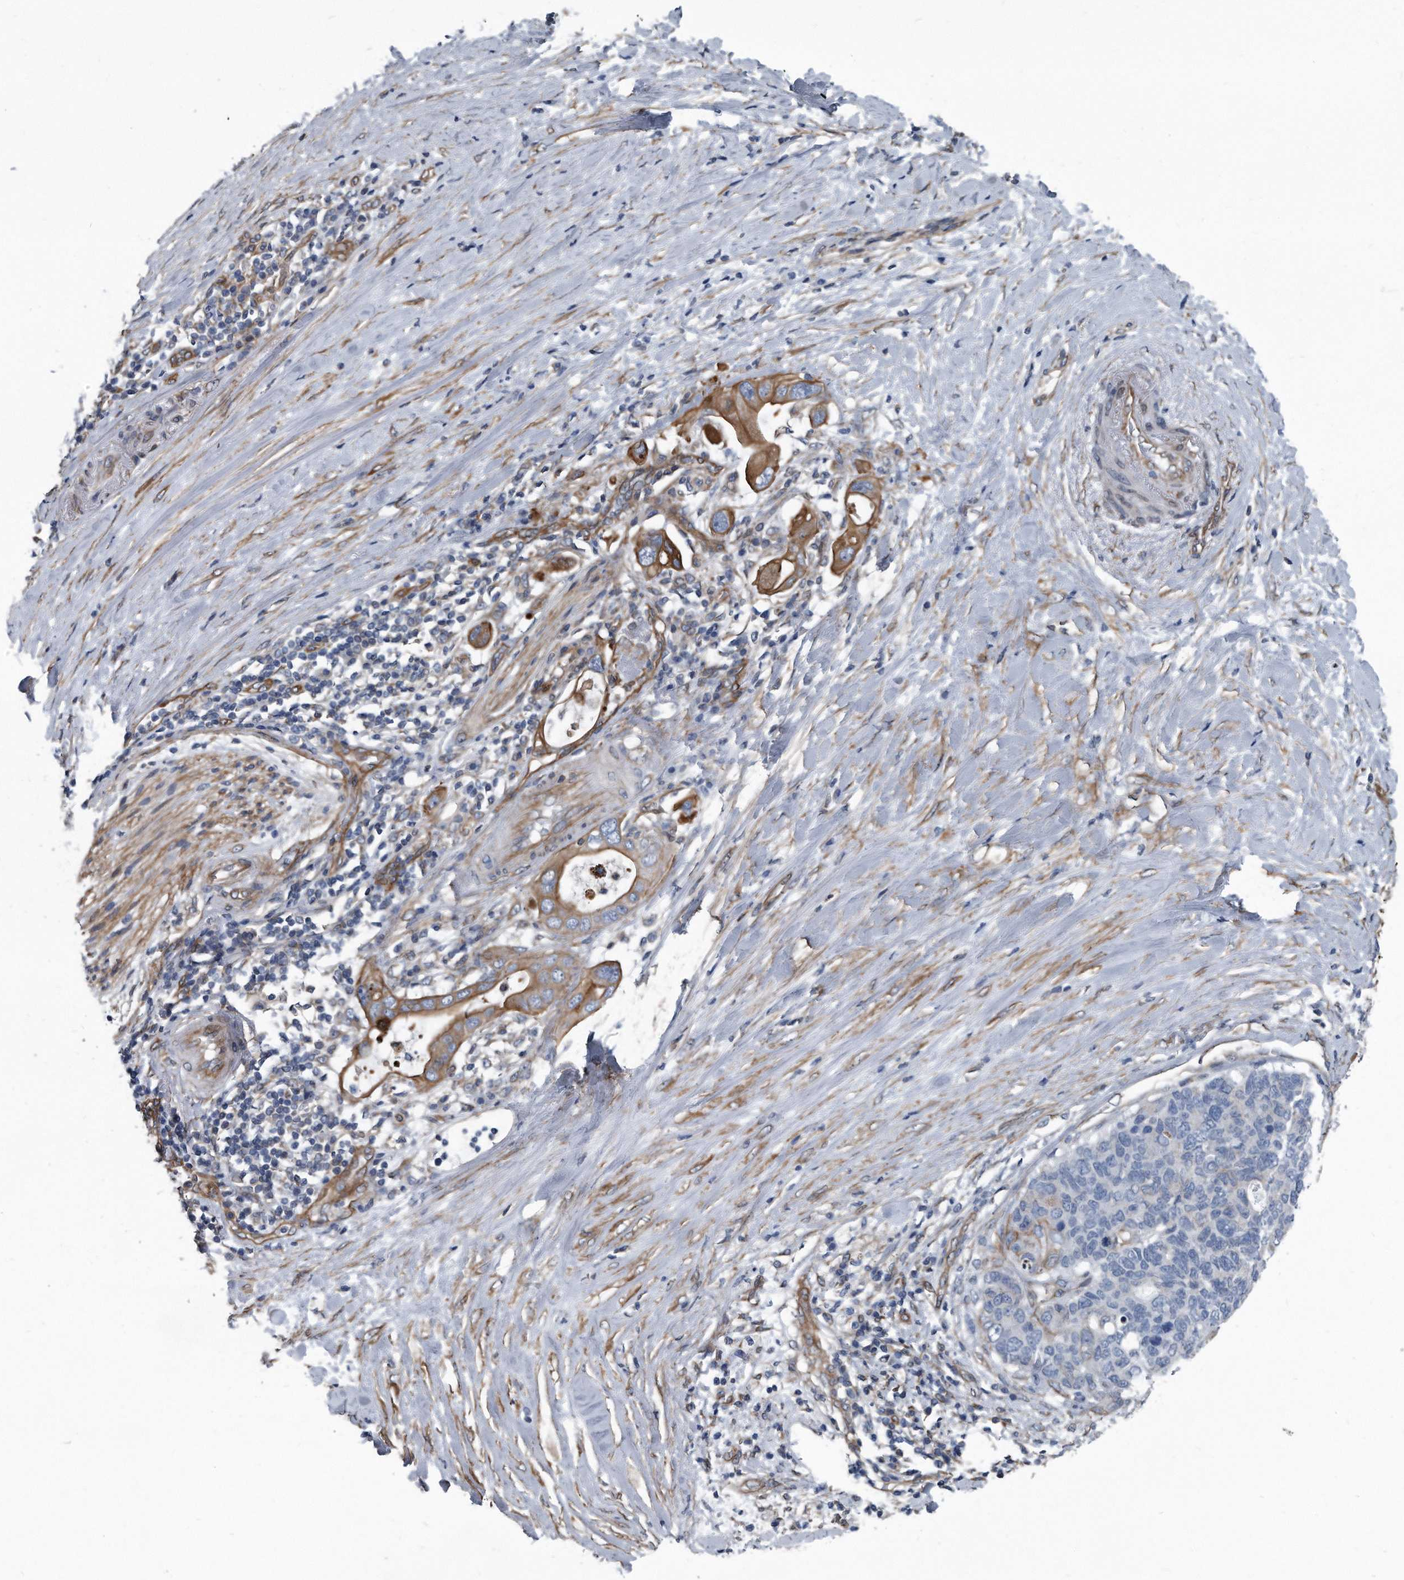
{"staining": {"intensity": "moderate", "quantity": "25%-75%", "location": "cytoplasmic/membranous"}, "tissue": "pancreatic cancer", "cell_type": "Tumor cells", "image_type": "cancer", "snomed": [{"axis": "morphology", "description": "Adenocarcinoma, NOS"}, {"axis": "topography", "description": "Pancreas"}], "caption": "Immunohistochemistry micrograph of neoplastic tissue: pancreatic cancer (adenocarcinoma) stained using immunohistochemistry (IHC) shows medium levels of moderate protein expression localized specifically in the cytoplasmic/membranous of tumor cells, appearing as a cytoplasmic/membranous brown color.", "gene": "PLEC", "patient": {"sex": "female", "age": 56}}